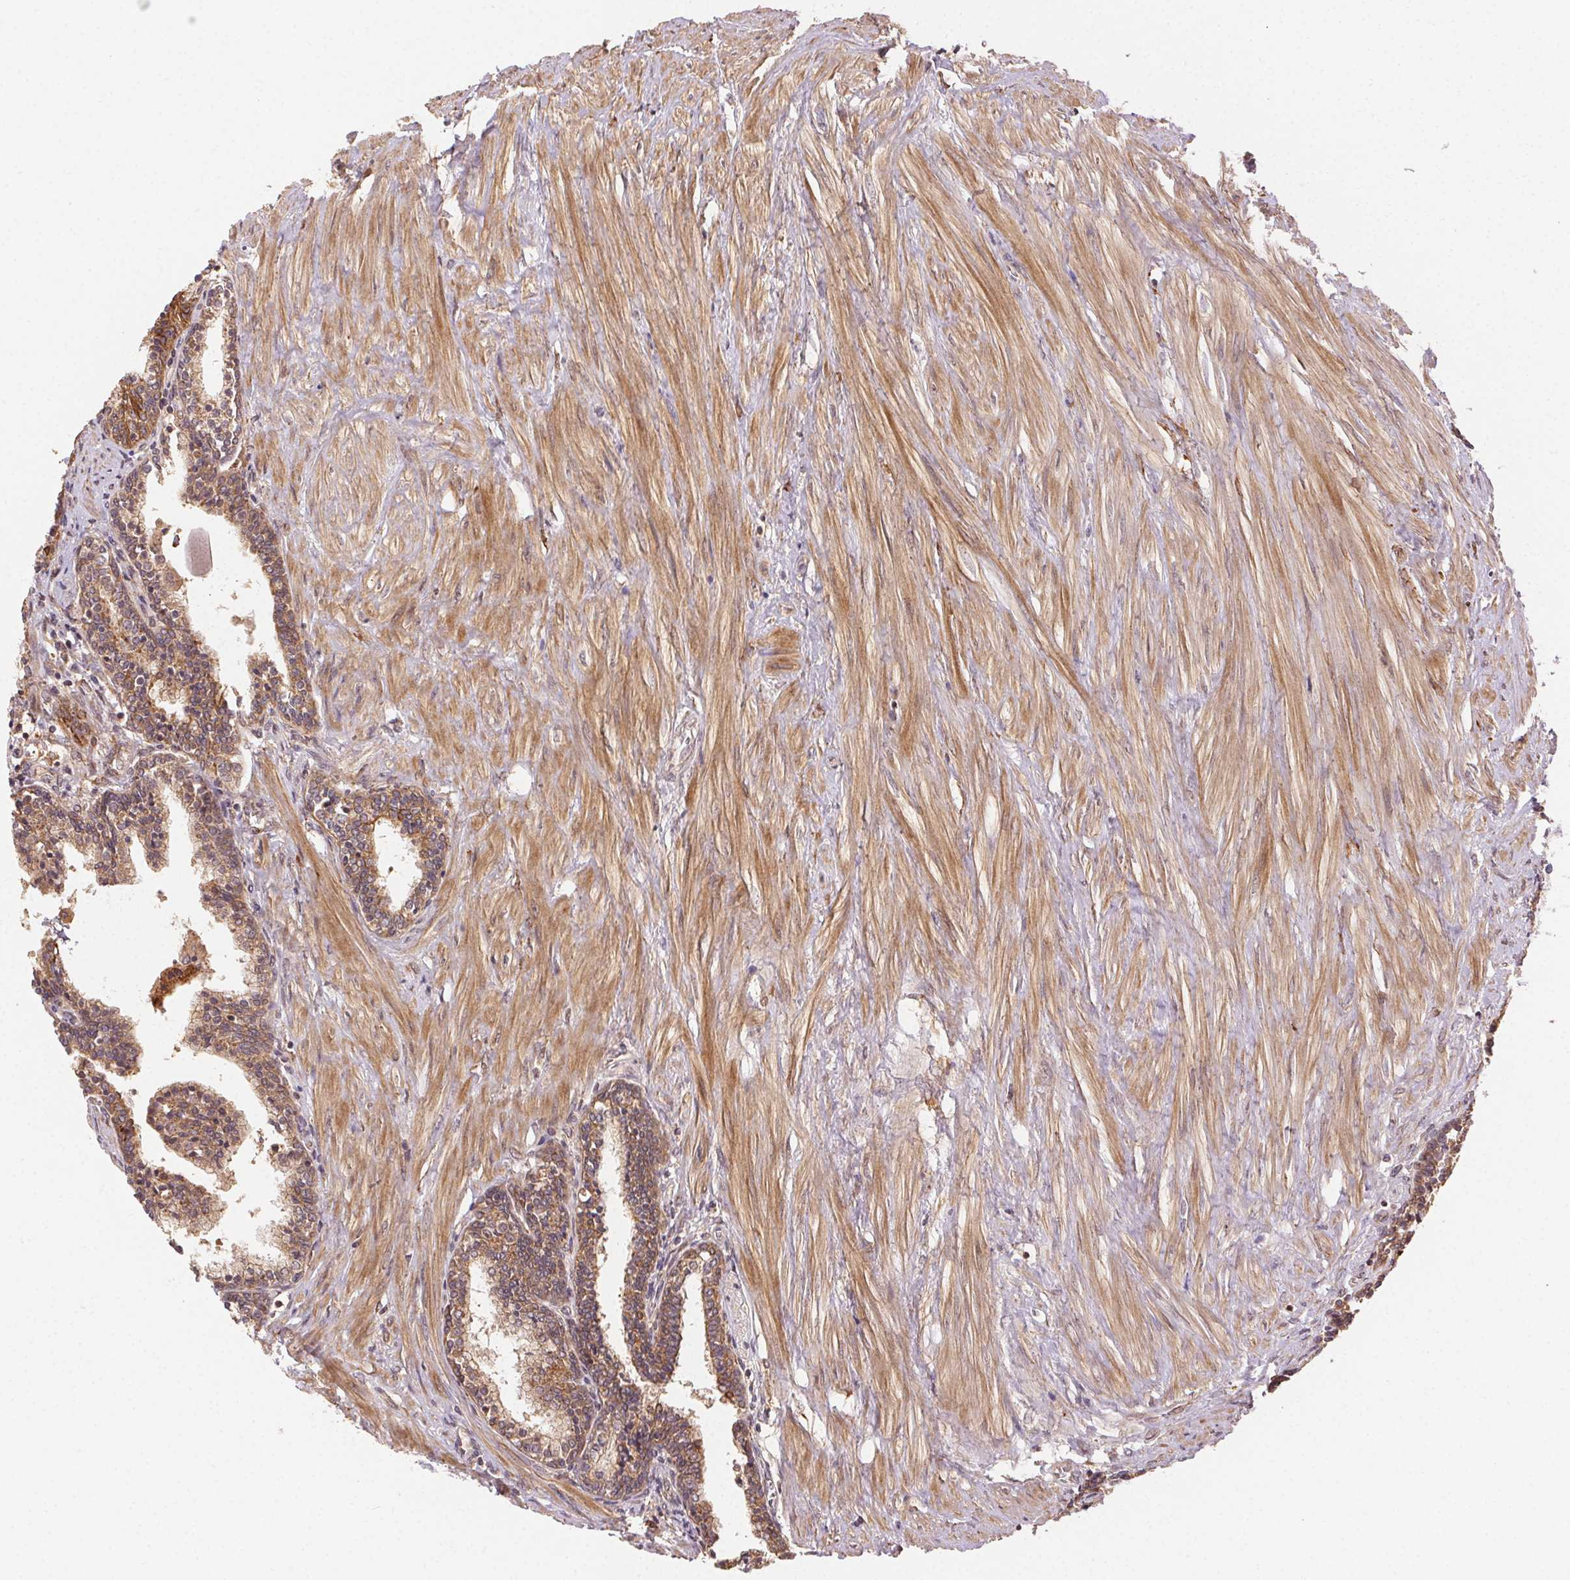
{"staining": {"intensity": "moderate", "quantity": ">75%", "location": "cytoplasmic/membranous"}, "tissue": "prostate", "cell_type": "Glandular cells", "image_type": "normal", "snomed": [{"axis": "morphology", "description": "Normal tissue, NOS"}, {"axis": "topography", "description": "Prostate"}], "caption": "Normal prostate exhibits moderate cytoplasmic/membranous positivity in about >75% of glandular cells (IHC, brightfield microscopy, high magnification)..", "gene": "KLHL15", "patient": {"sex": "male", "age": 55}}